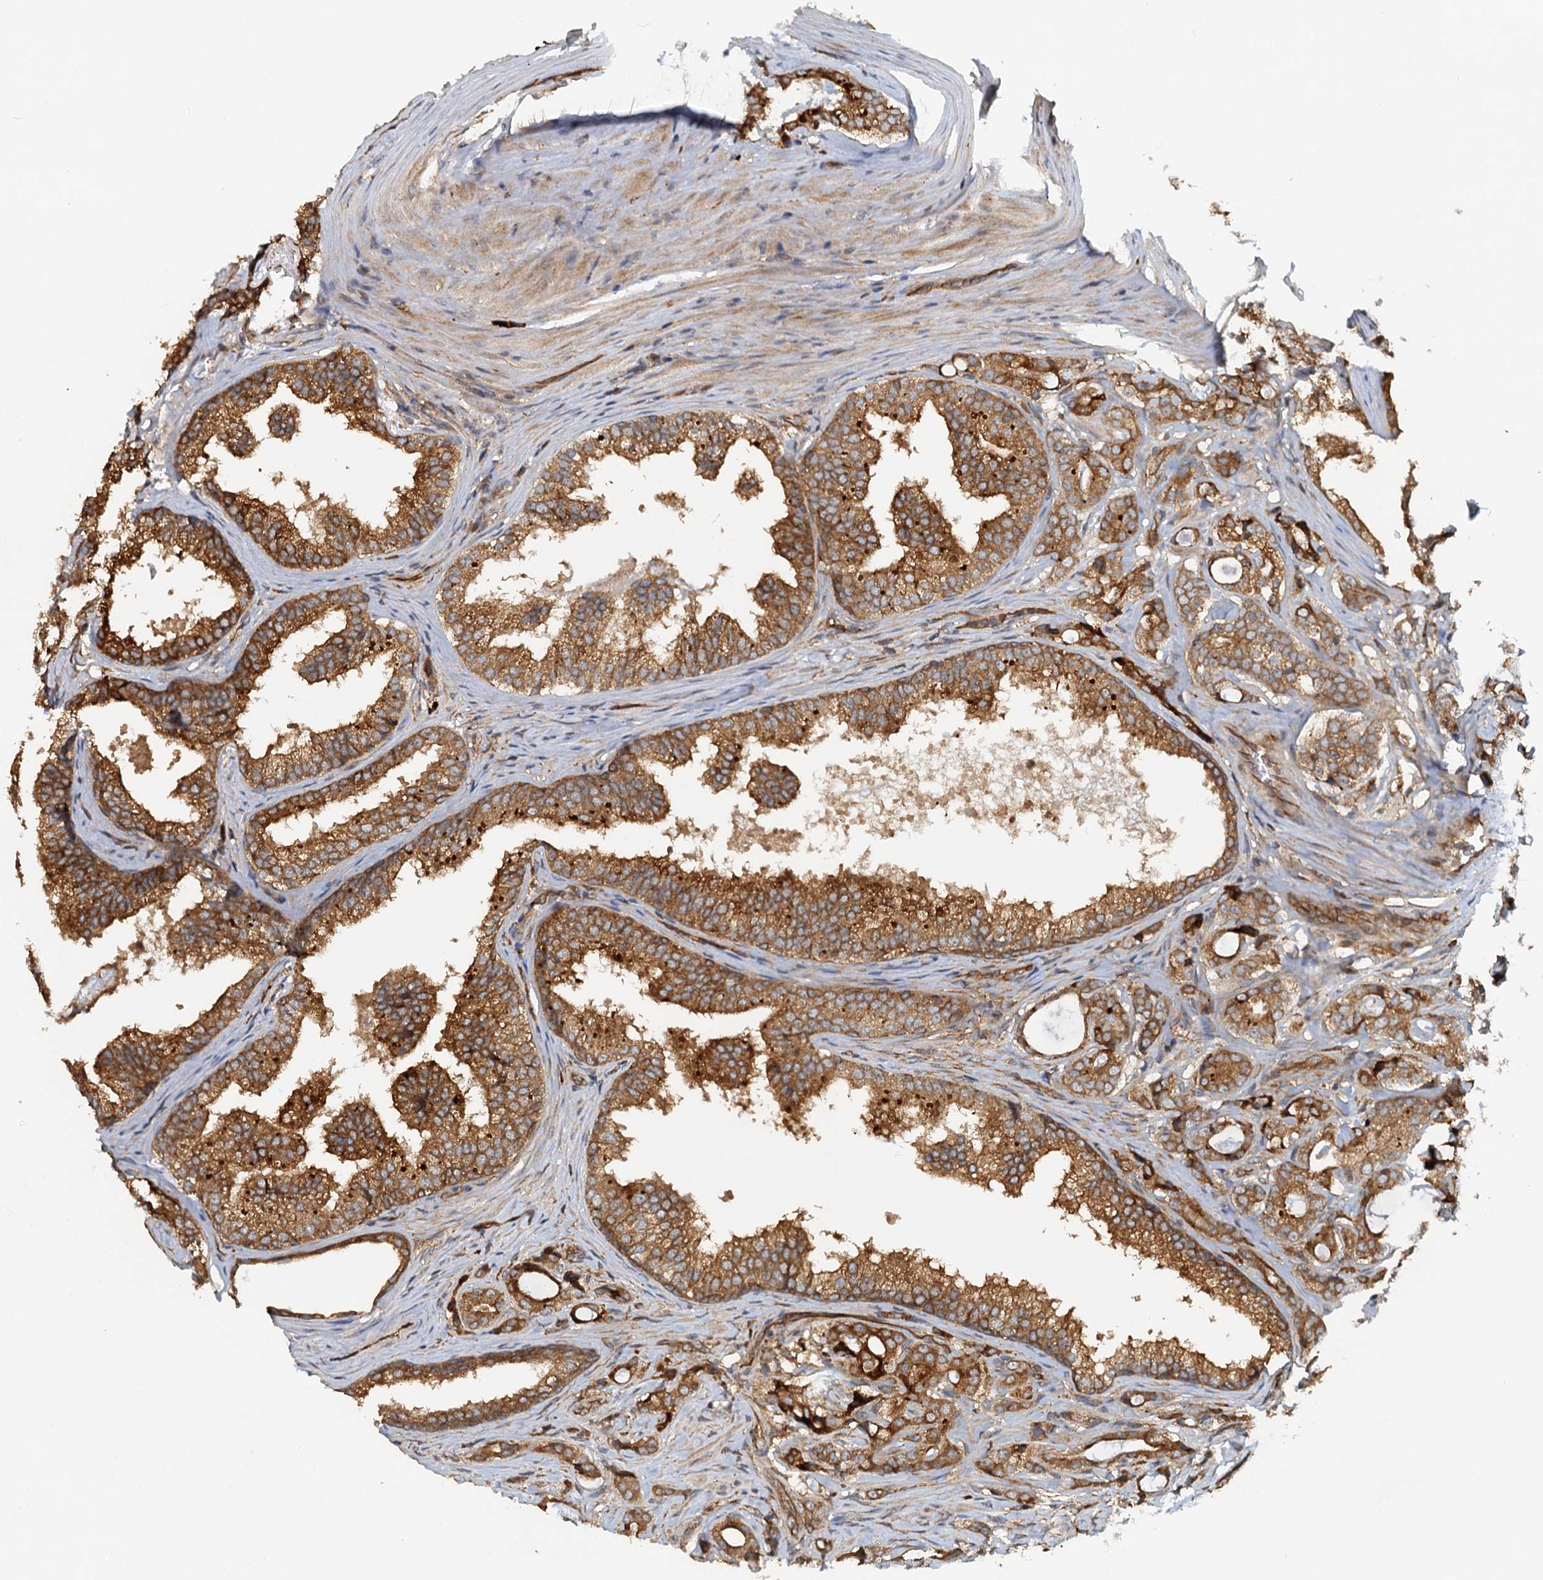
{"staining": {"intensity": "moderate", "quantity": ">75%", "location": "cytoplasmic/membranous"}, "tissue": "prostate cancer", "cell_type": "Tumor cells", "image_type": "cancer", "snomed": [{"axis": "morphology", "description": "Adenocarcinoma, High grade"}, {"axis": "topography", "description": "Prostate"}], "caption": "A micrograph of human prostate cancer (high-grade adenocarcinoma) stained for a protein displays moderate cytoplasmic/membranous brown staining in tumor cells.", "gene": "NIPAL3", "patient": {"sex": "male", "age": 63}}